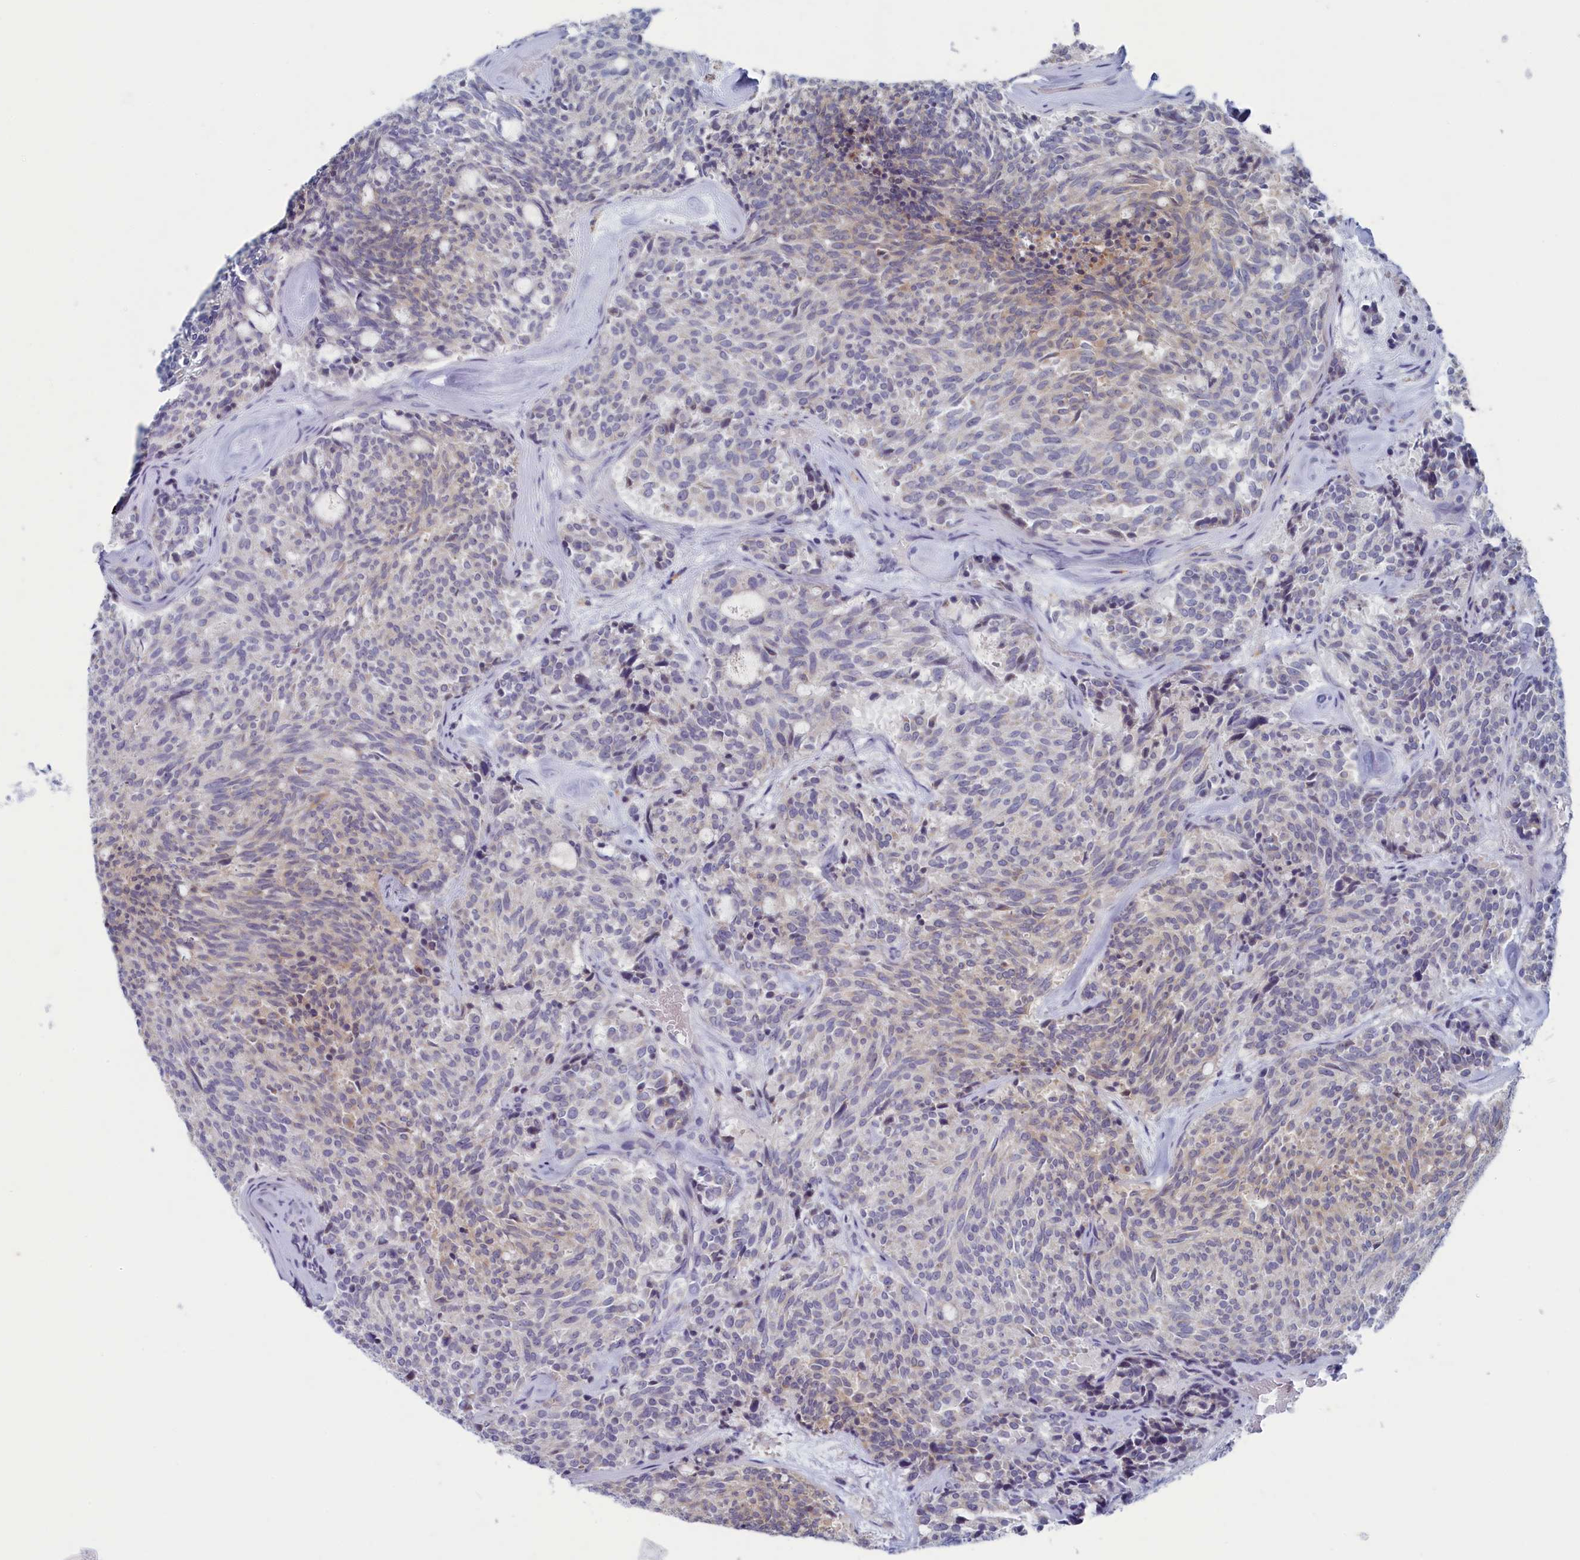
{"staining": {"intensity": "negative", "quantity": "none", "location": "none"}, "tissue": "carcinoid", "cell_type": "Tumor cells", "image_type": "cancer", "snomed": [{"axis": "morphology", "description": "Carcinoid, malignant, NOS"}, {"axis": "topography", "description": "Pancreas"}], "caption": "DAB immunohistochemical staining of human carcinoid demonstrates no significant positivity in tumor cells. (Brightfield microscopy of DAB IHC at high magnification).", "gene": "WDR76", "patient": {"sex": "female", "age": 54}}